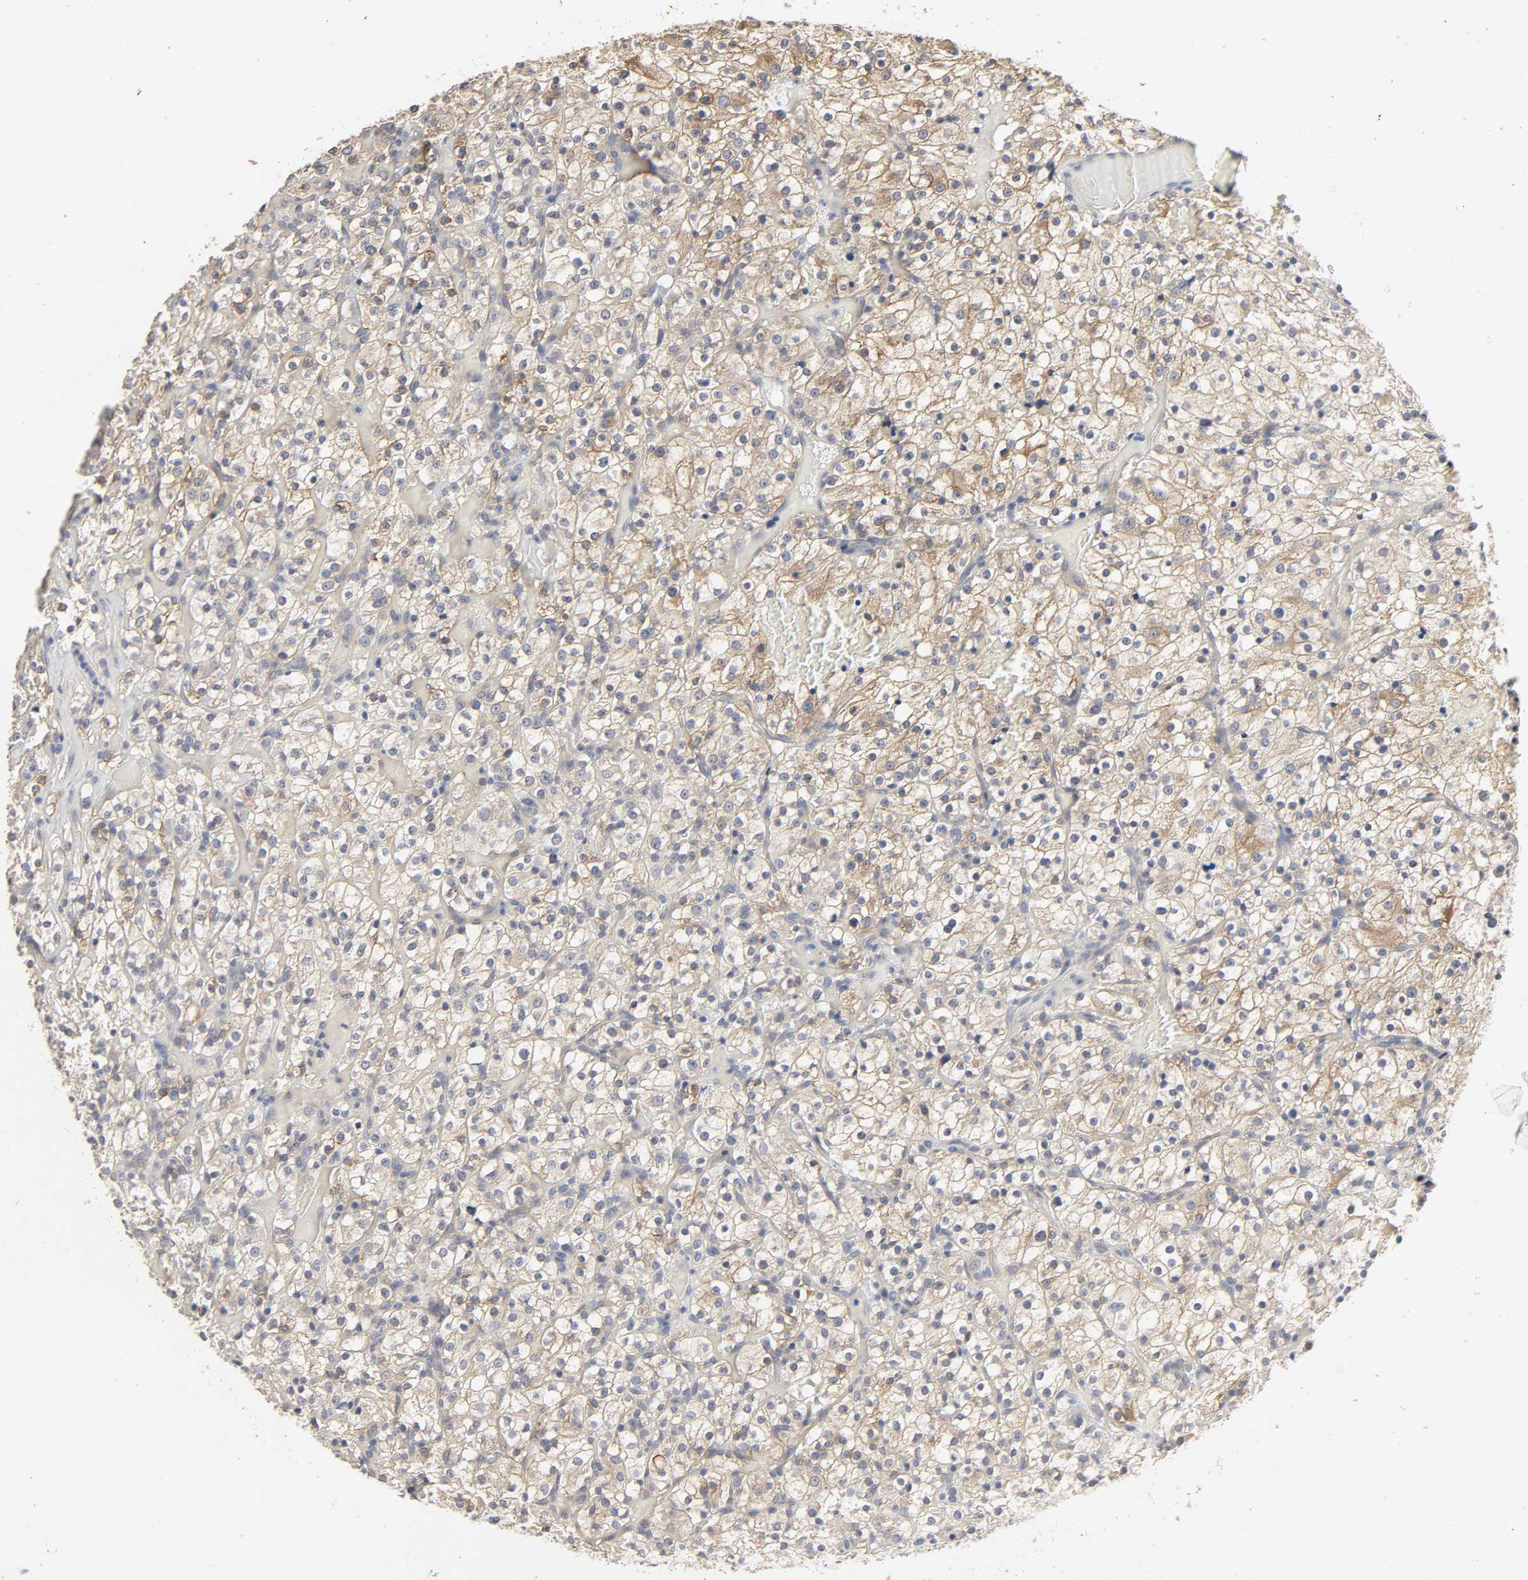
{"staining": {"intensity": "moderate", "quantity": "25%-75%", "location": "cytoplasmic/membranous"}, "tissue": "renal cancer", "cell_type": "Tumor cells", "image_type": "cancer", "snomed": [{"axis": "morphology", "description": "Normal tissue, NOS"}, {"axis": "morphology", "description": "Adenocarcinoma, NOS"}, {"axis": "topography", "description": "Kidney"}], "caption": "Brown immunohistochemical staining in renal cancer (adenocarcinoma) exhibits moderate cytoplasmic/membranous staining in about 25%-75% of tumor cells.", "gene": "SLC10A2", "patient": {"sex": "female", "age": 72}}